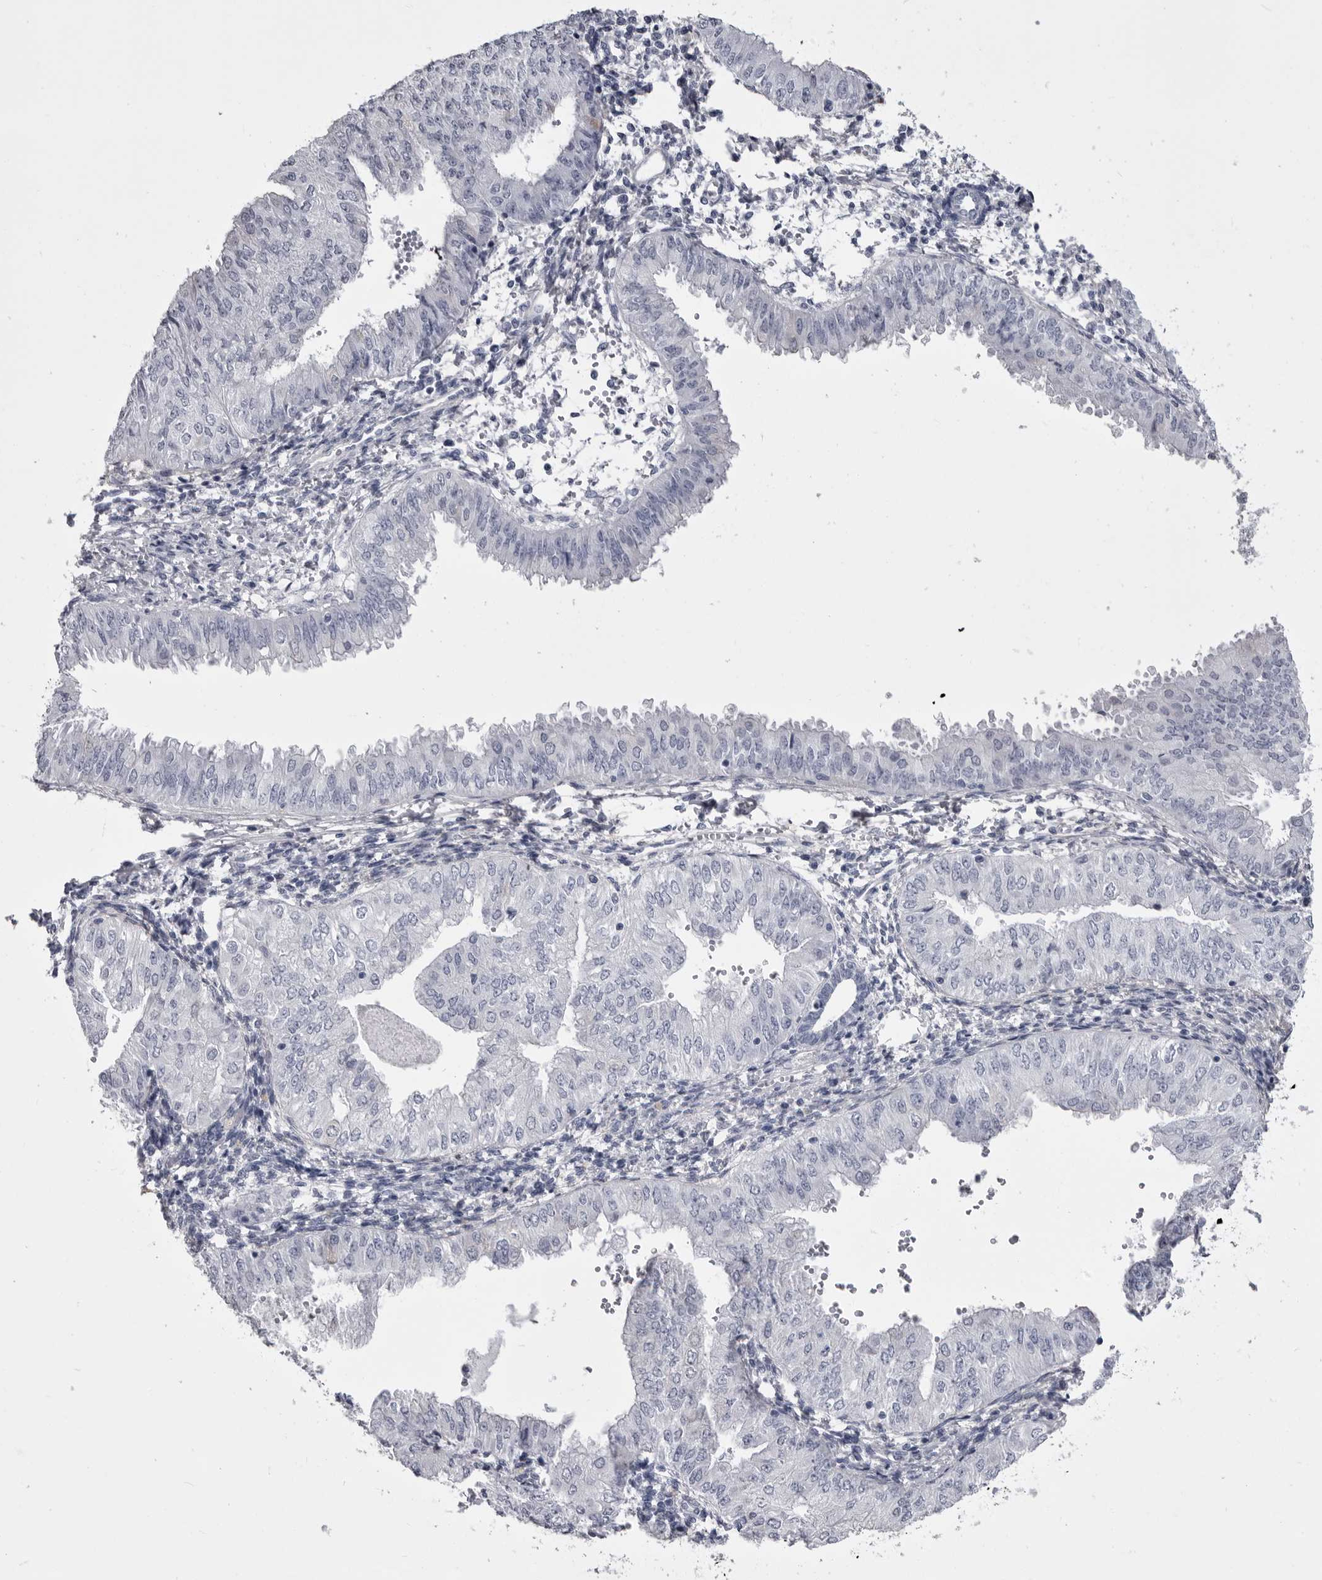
{"staining": {"intensity": "negative", "quantity": "none", "location": "none"}, "tissue": "endometrial cancer", "cell_type": "Tumor cells", "image_type": "cancer", "snomed": [{"axis": "morphology", "description": "Normal tissue, NOS"}, {"axis": "morphology", "description": "Adenocarcinoma, NOS"}, {"axis": "topography", "description": "Endometrium"}], "caption": "Image shows no significant protein expression in tumor cells of endometrial cancer.", "gene": "ANK2", "patient": {"sex": "female", "age": 53}}